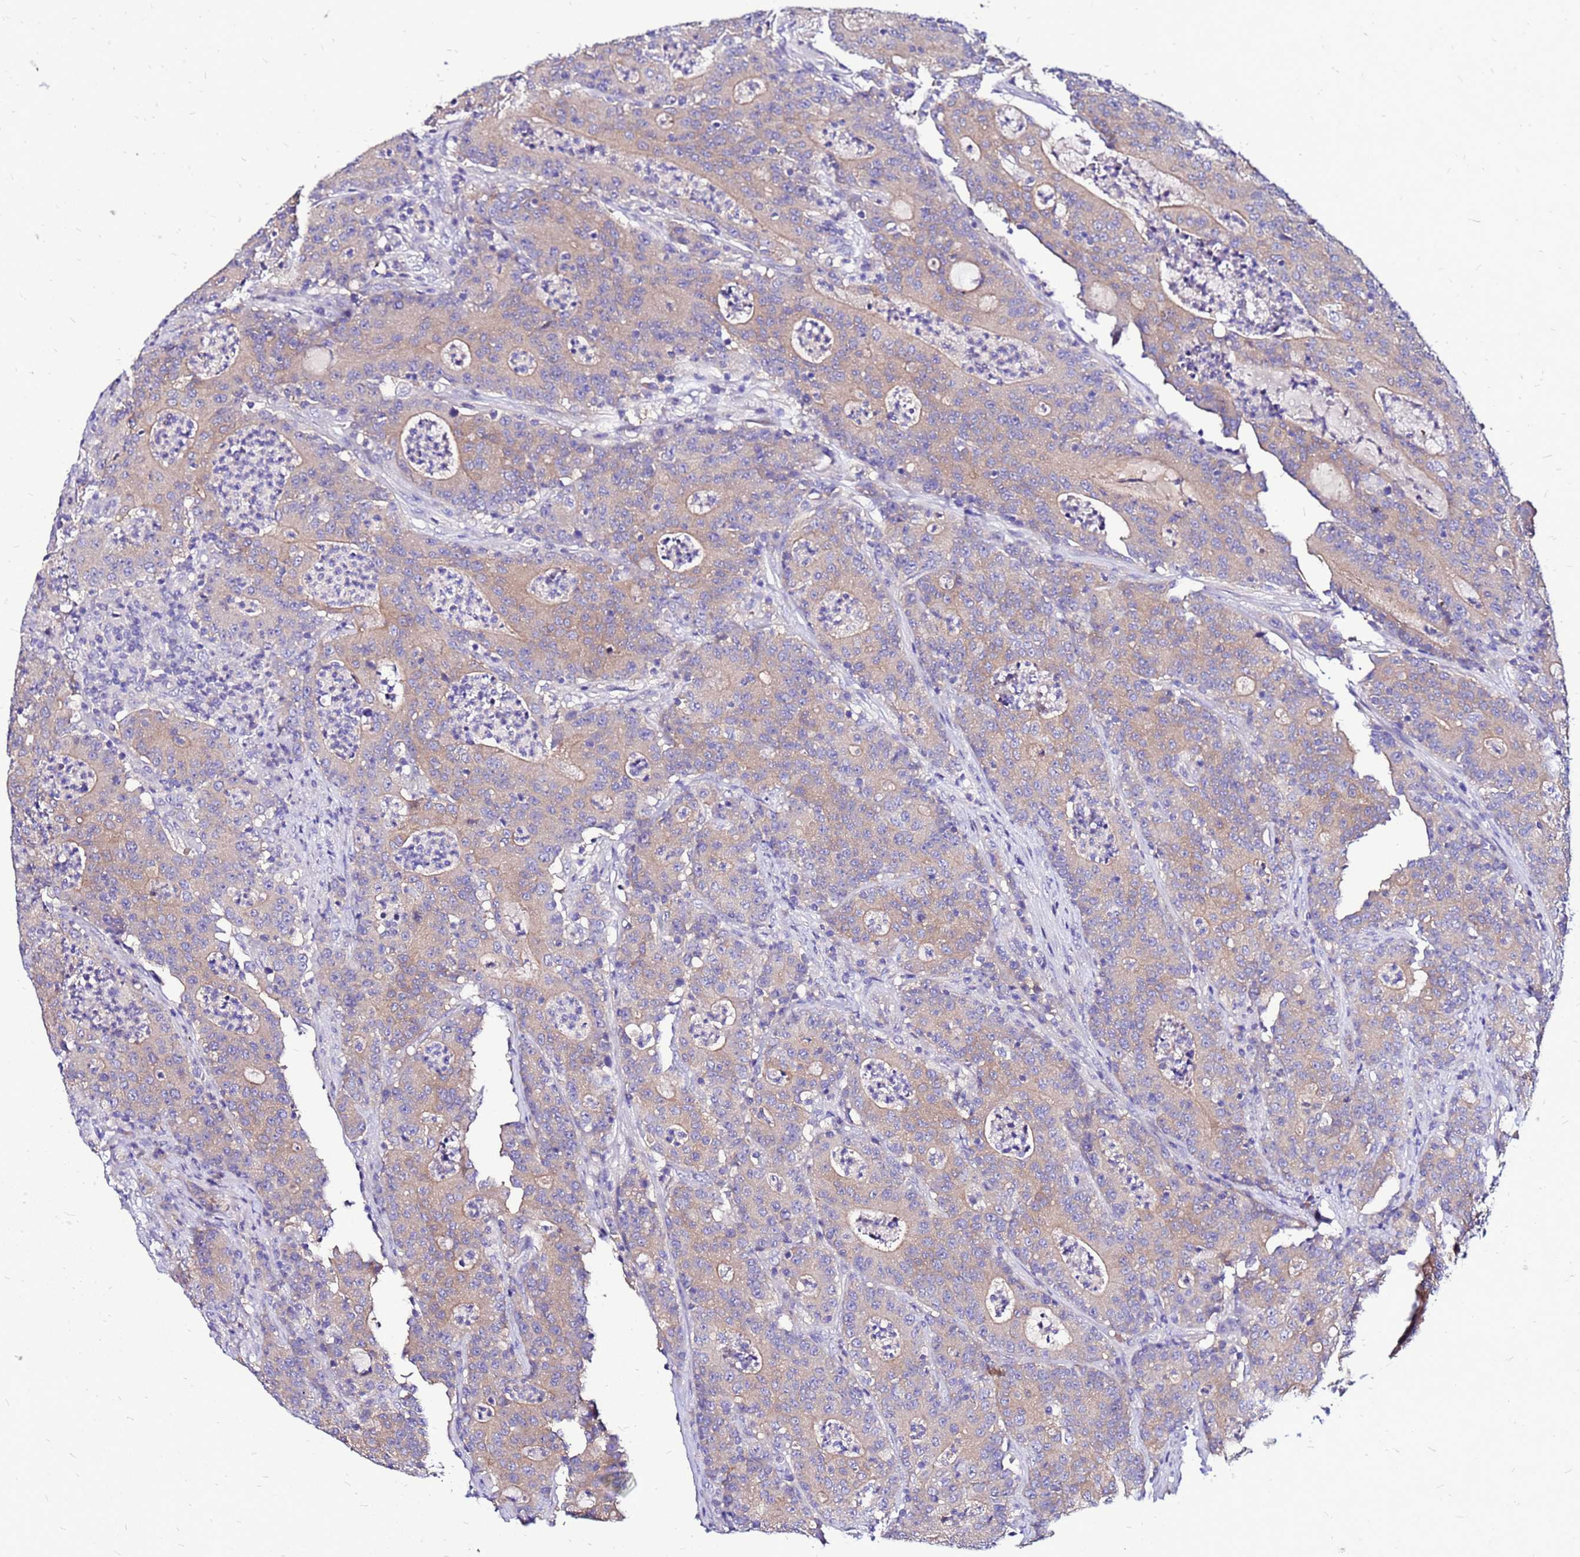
{"staining": {"intensity": "weak", "quantity": ">75%", "location": "cytoplasmic/membranous"}, "tissue": "colorectal cancer", "cell_type": "Tumor cells", "image_type": "cancer", "snomed": [{"axis": "morphology", "description": "Adenocarcinoma, NOS"}, {"axis": "topography", "description": "Colon"}], "caption": "Human colorectal cancer stained for a protein (brown) displays weak cytoplasmic/membranous positive positivity in about >75% of tumor cells.", "gene": "ARHGEF5", "patient": {"sex": "male", "age": 83}}